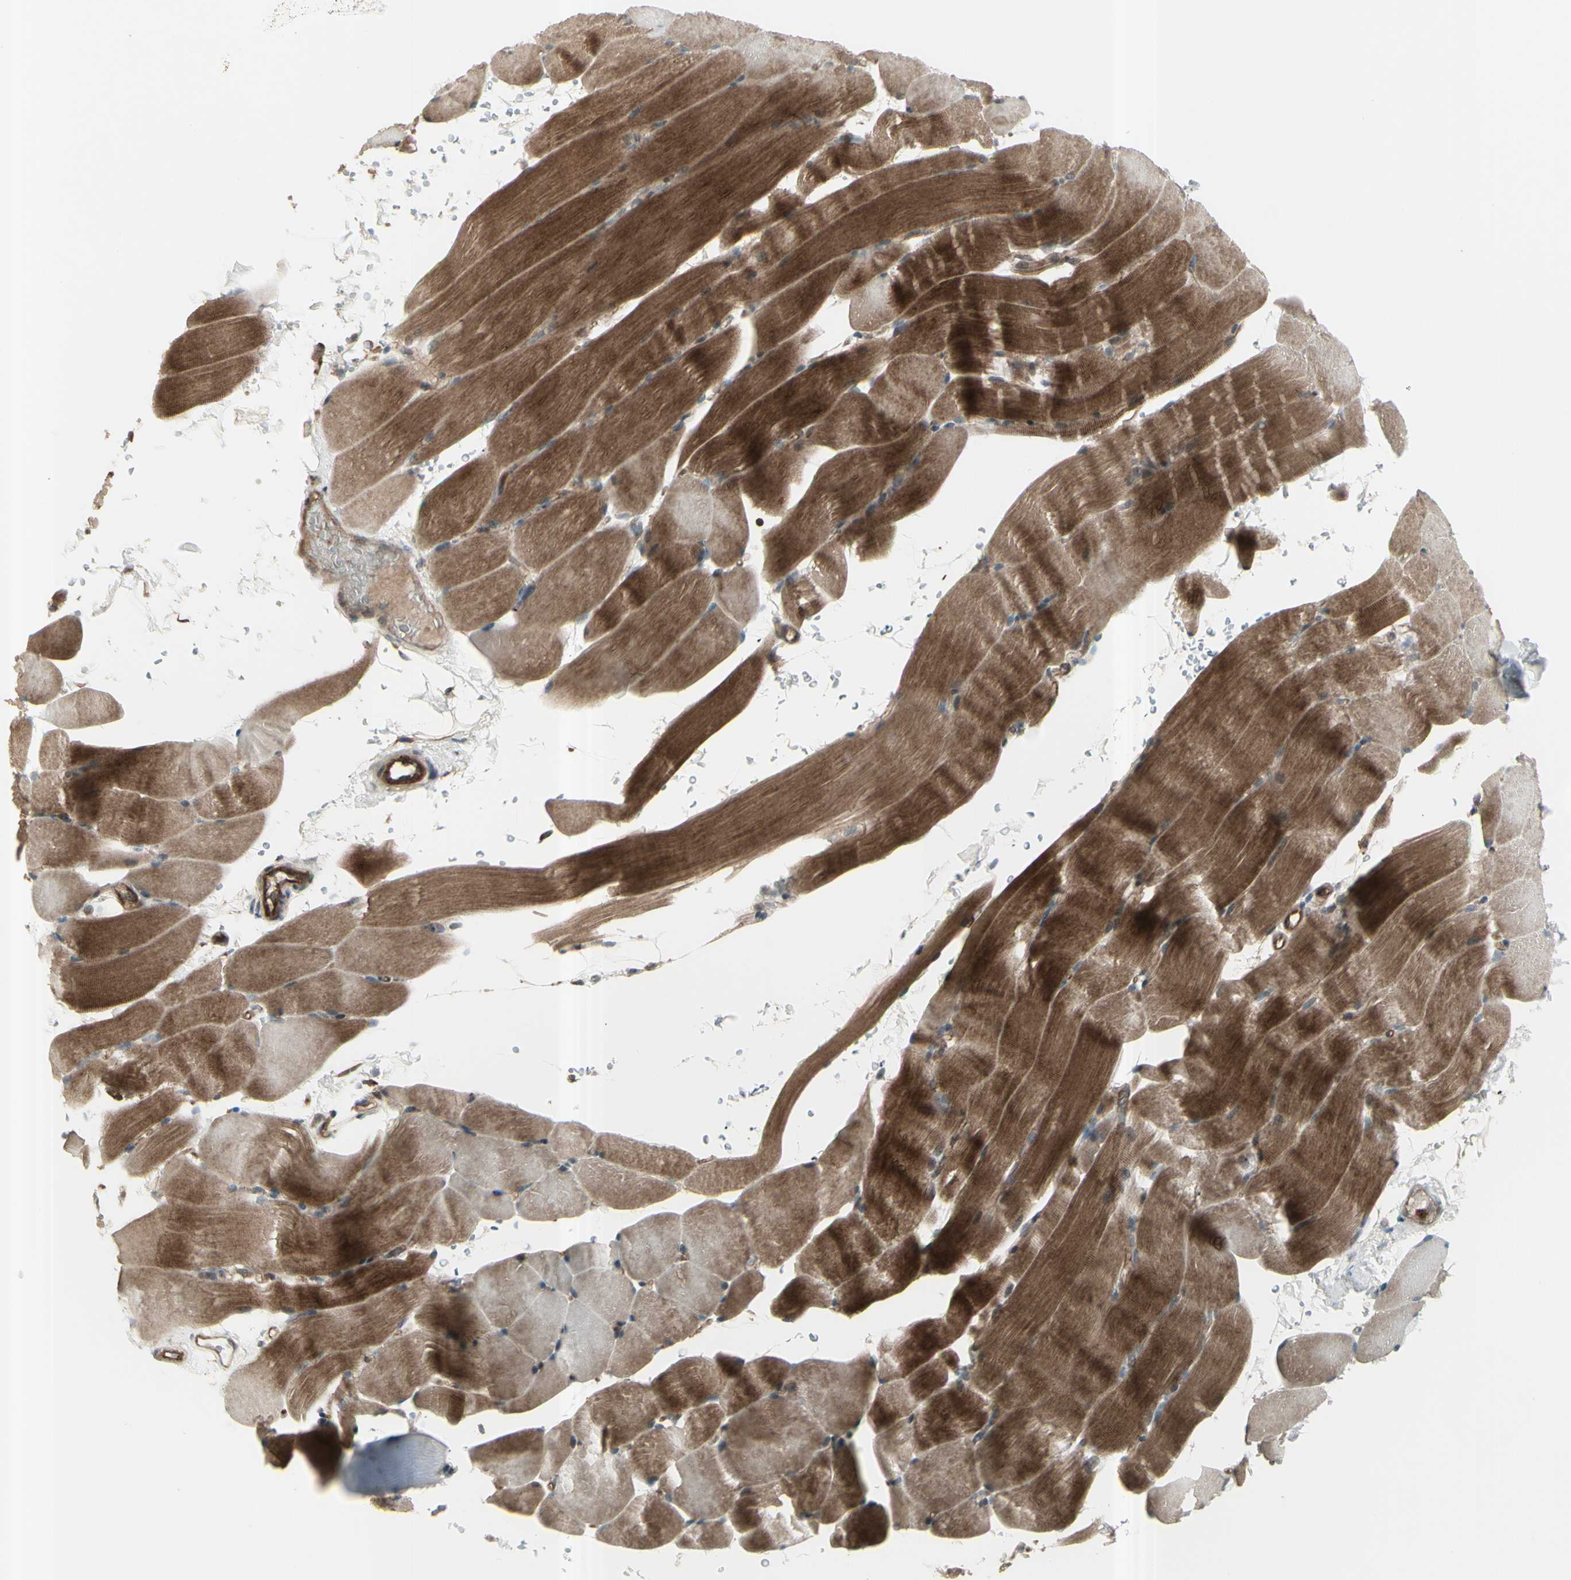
{"staining": {"intensity": "moderate", "quantity": ">75%", "location": "cytoplasmic/membranous"}, "tissue": "skeletal muscle", "cell_type": "Myocytes", "image_type": "normal", "snomed": [{"axis": "morphology", "description": "Normal tissue, NOS"}, {"axis": "topography", "description": "Skeletal muscle"}, {"axis": "topography", "description": "Parathyroid gland"}], "caption": "Brown immunohistochemical staining in normal skeletal muscle exhibits moderate cytoplasmic/membranous expression in about >75% of myocytes.", "gene": "FXYD5", "patient": {"sex": "female", "age": 37}}